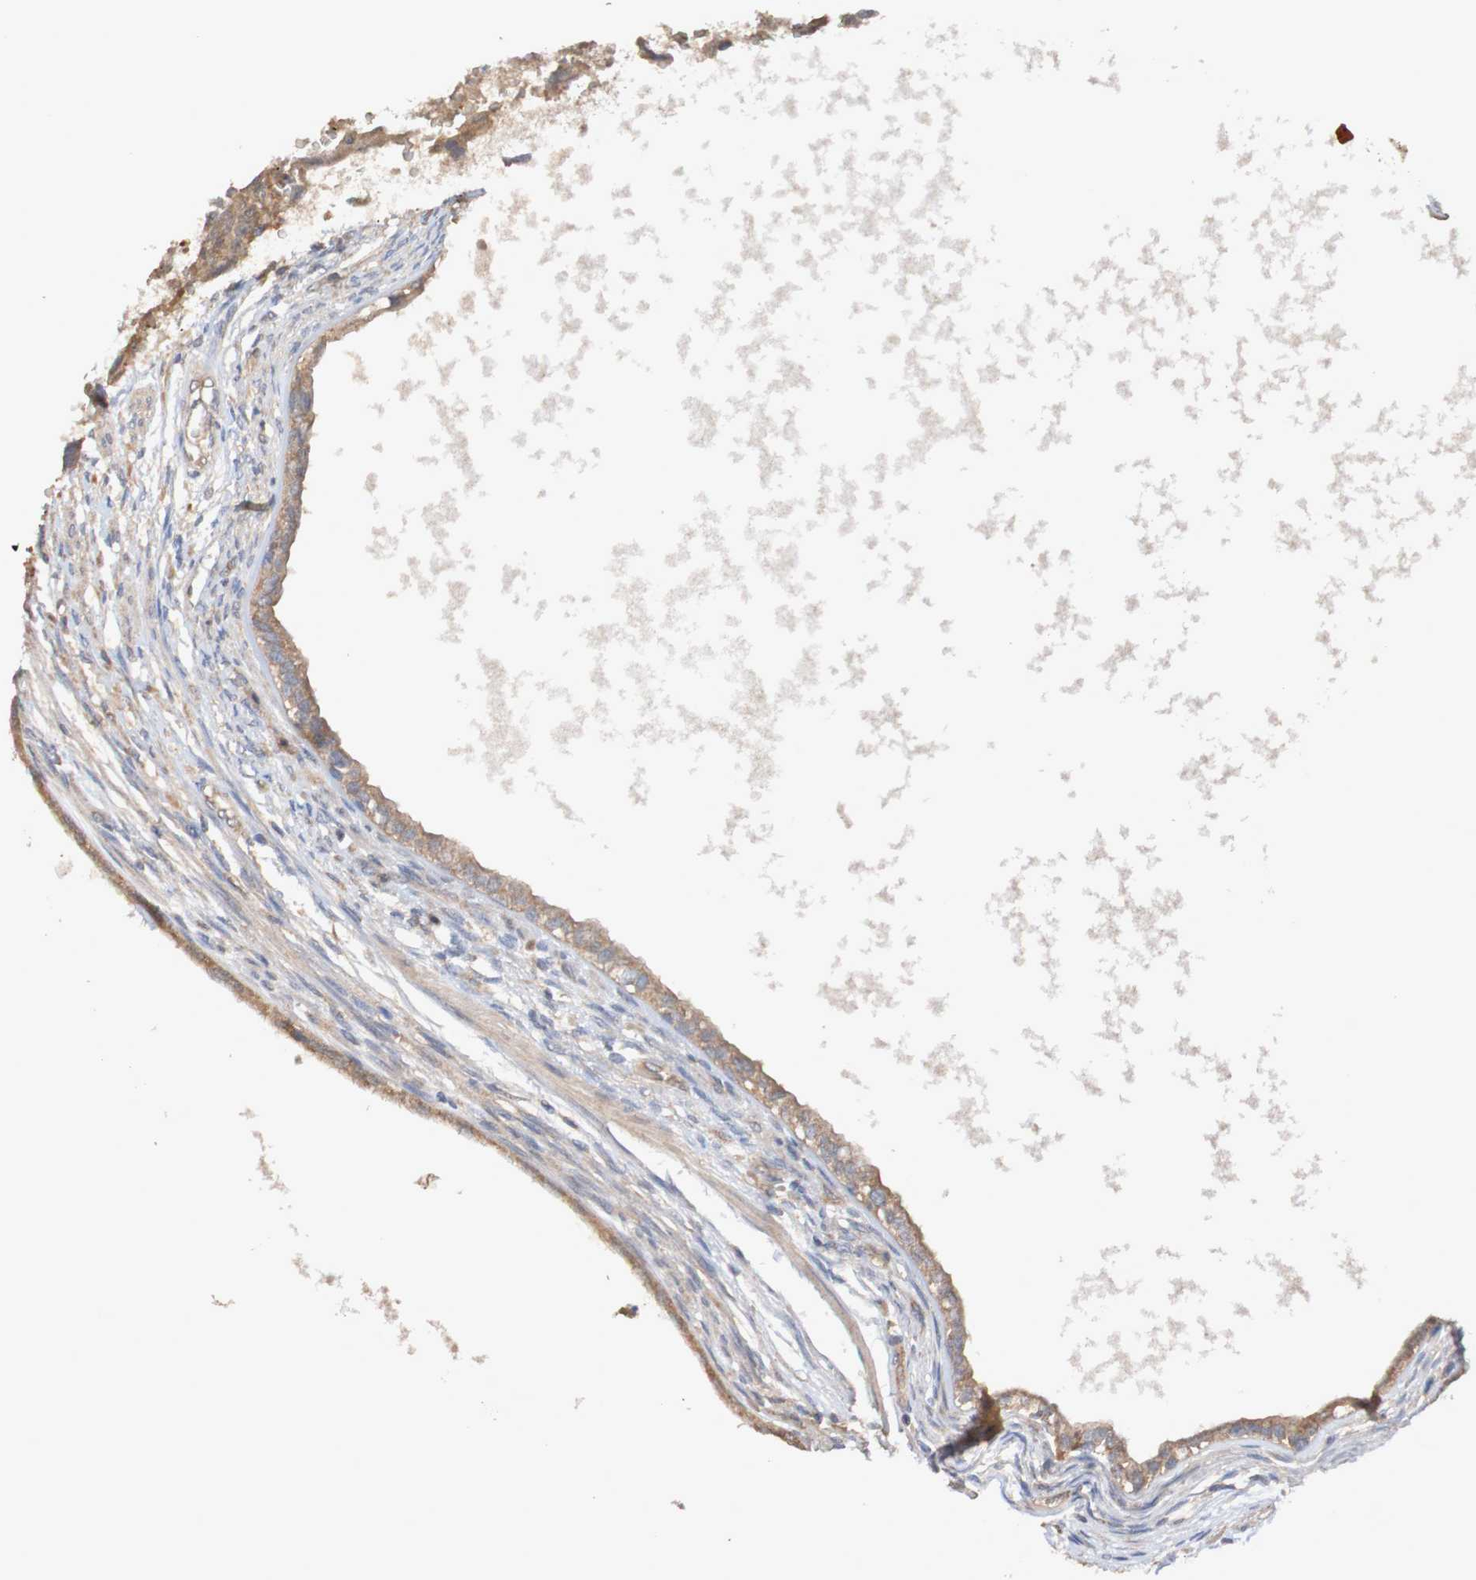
{"staining": {"intensity": "moderate", "quantity": ">75%", "location": "cytoplasmic/membranous"}, "tissue": "testis cancer", "cell_type": "Tumor cells", "image_type": "cancer", "snomed": [{"axis": "morphology", "description": "Carcinoma, Embryonal, NOS"}, {"axis": "topography", "description": "Testis"}], "caption": "Testis embryonal carcinoma was stained to show a protein in brown. There is medium levels of moderate cytoplasmic/membranous staining in about >75% of tumor cells. The staining was performed using DAB, with brown indicating positive protein expression. Nuclei are stained blue with hematoxylin.", "gene": "PHYH", "patient": {"sex": "male", "age": 26}}